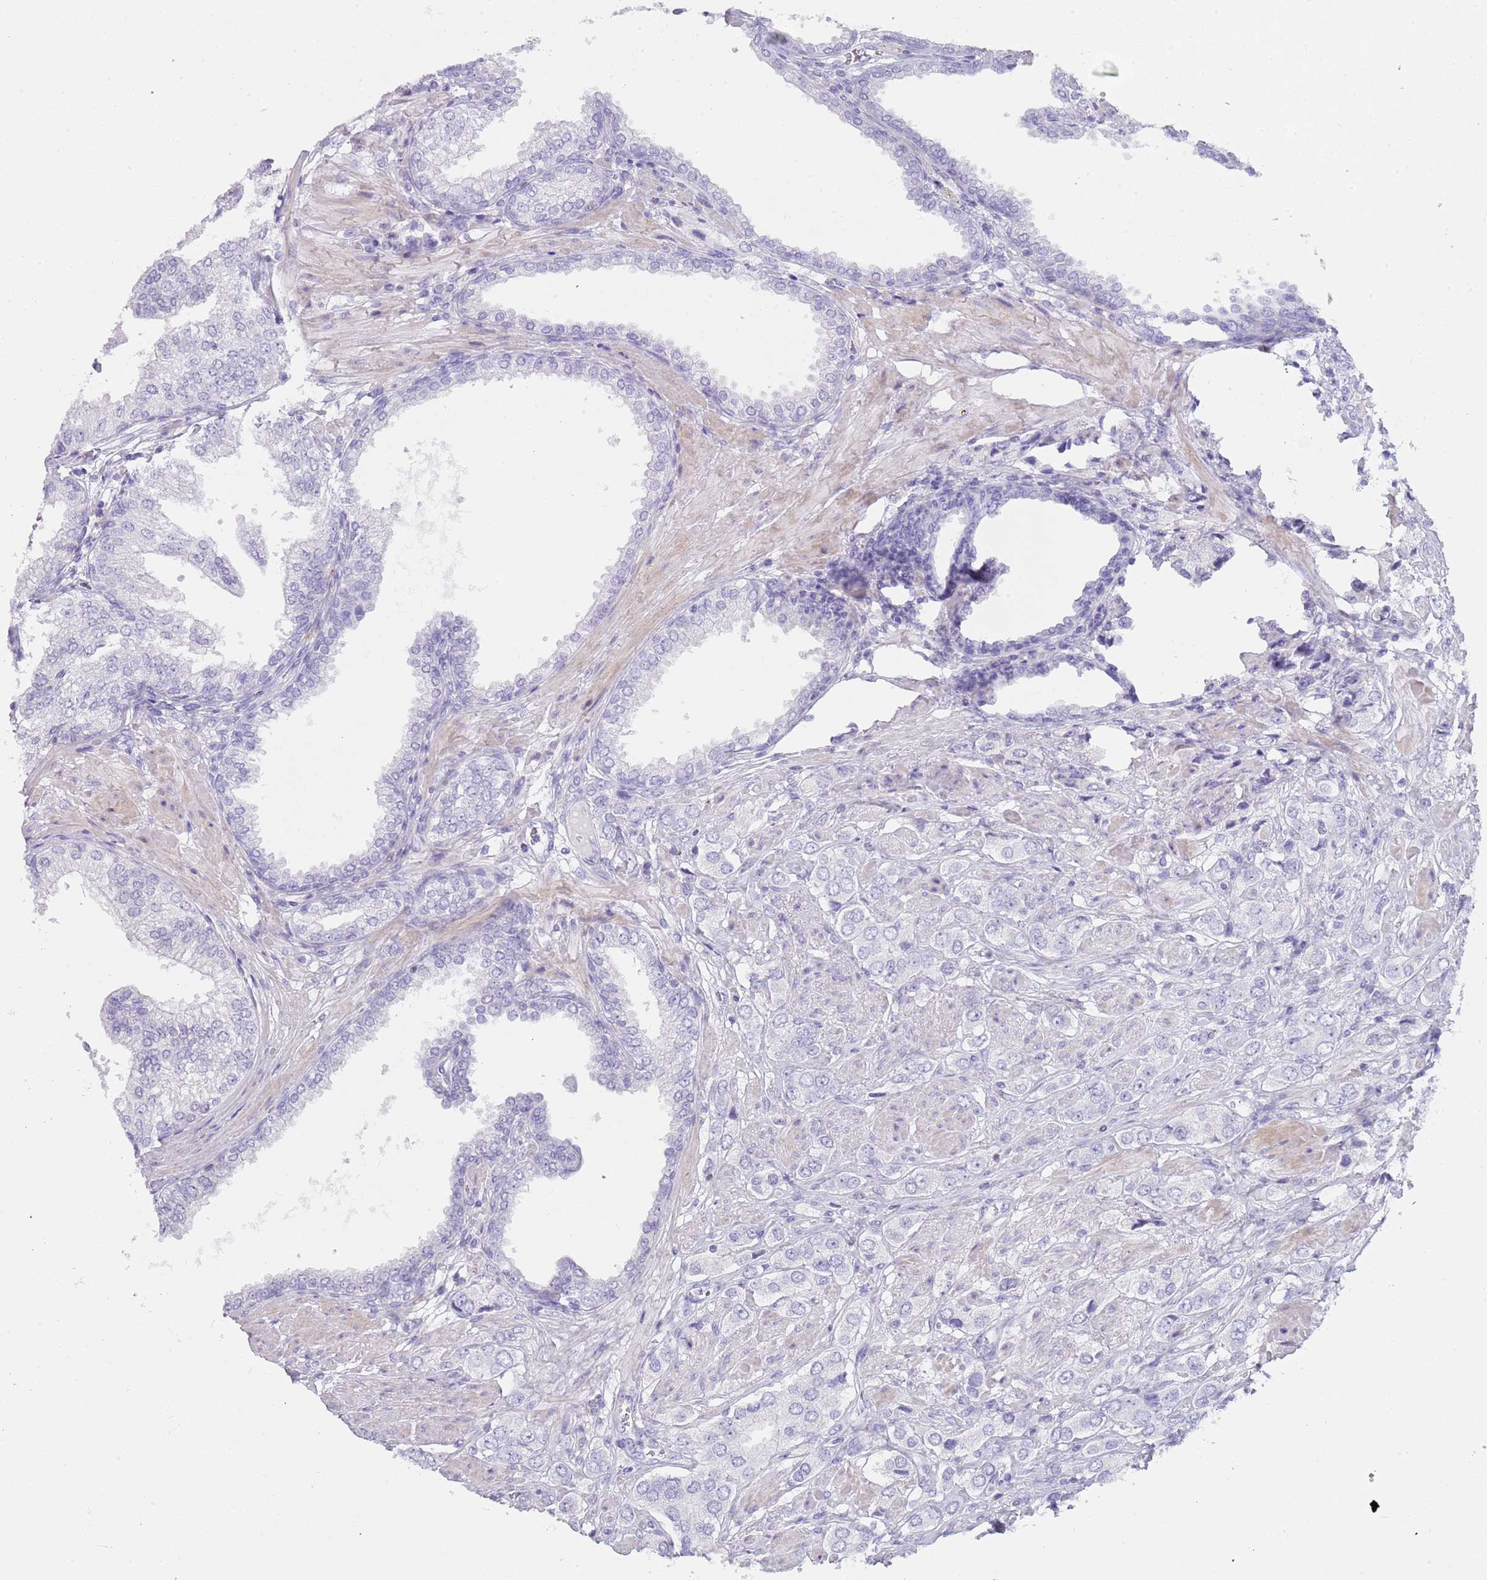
{"staining": {"intensity": "negative", "quantity": "none", "location": "none"}, "tissue": "prostate cancer", "cell_type": "Tumor cells", "image_type": "cancer", "snomed": [{"axis": "morphology", "description": "Adenocarcinoma, High grade"}, {"axis": "topography", "description": "Prostate and seminal vesicle, NOS"}], "caption": "Immunohistochemistry histopathology image of neoplastic tissue: prostate cancer stained with DAB displays no significant protein positivity in tumor cells.", "gene": "NBPF20", "patient": {"sex": "male", "age": 64}}